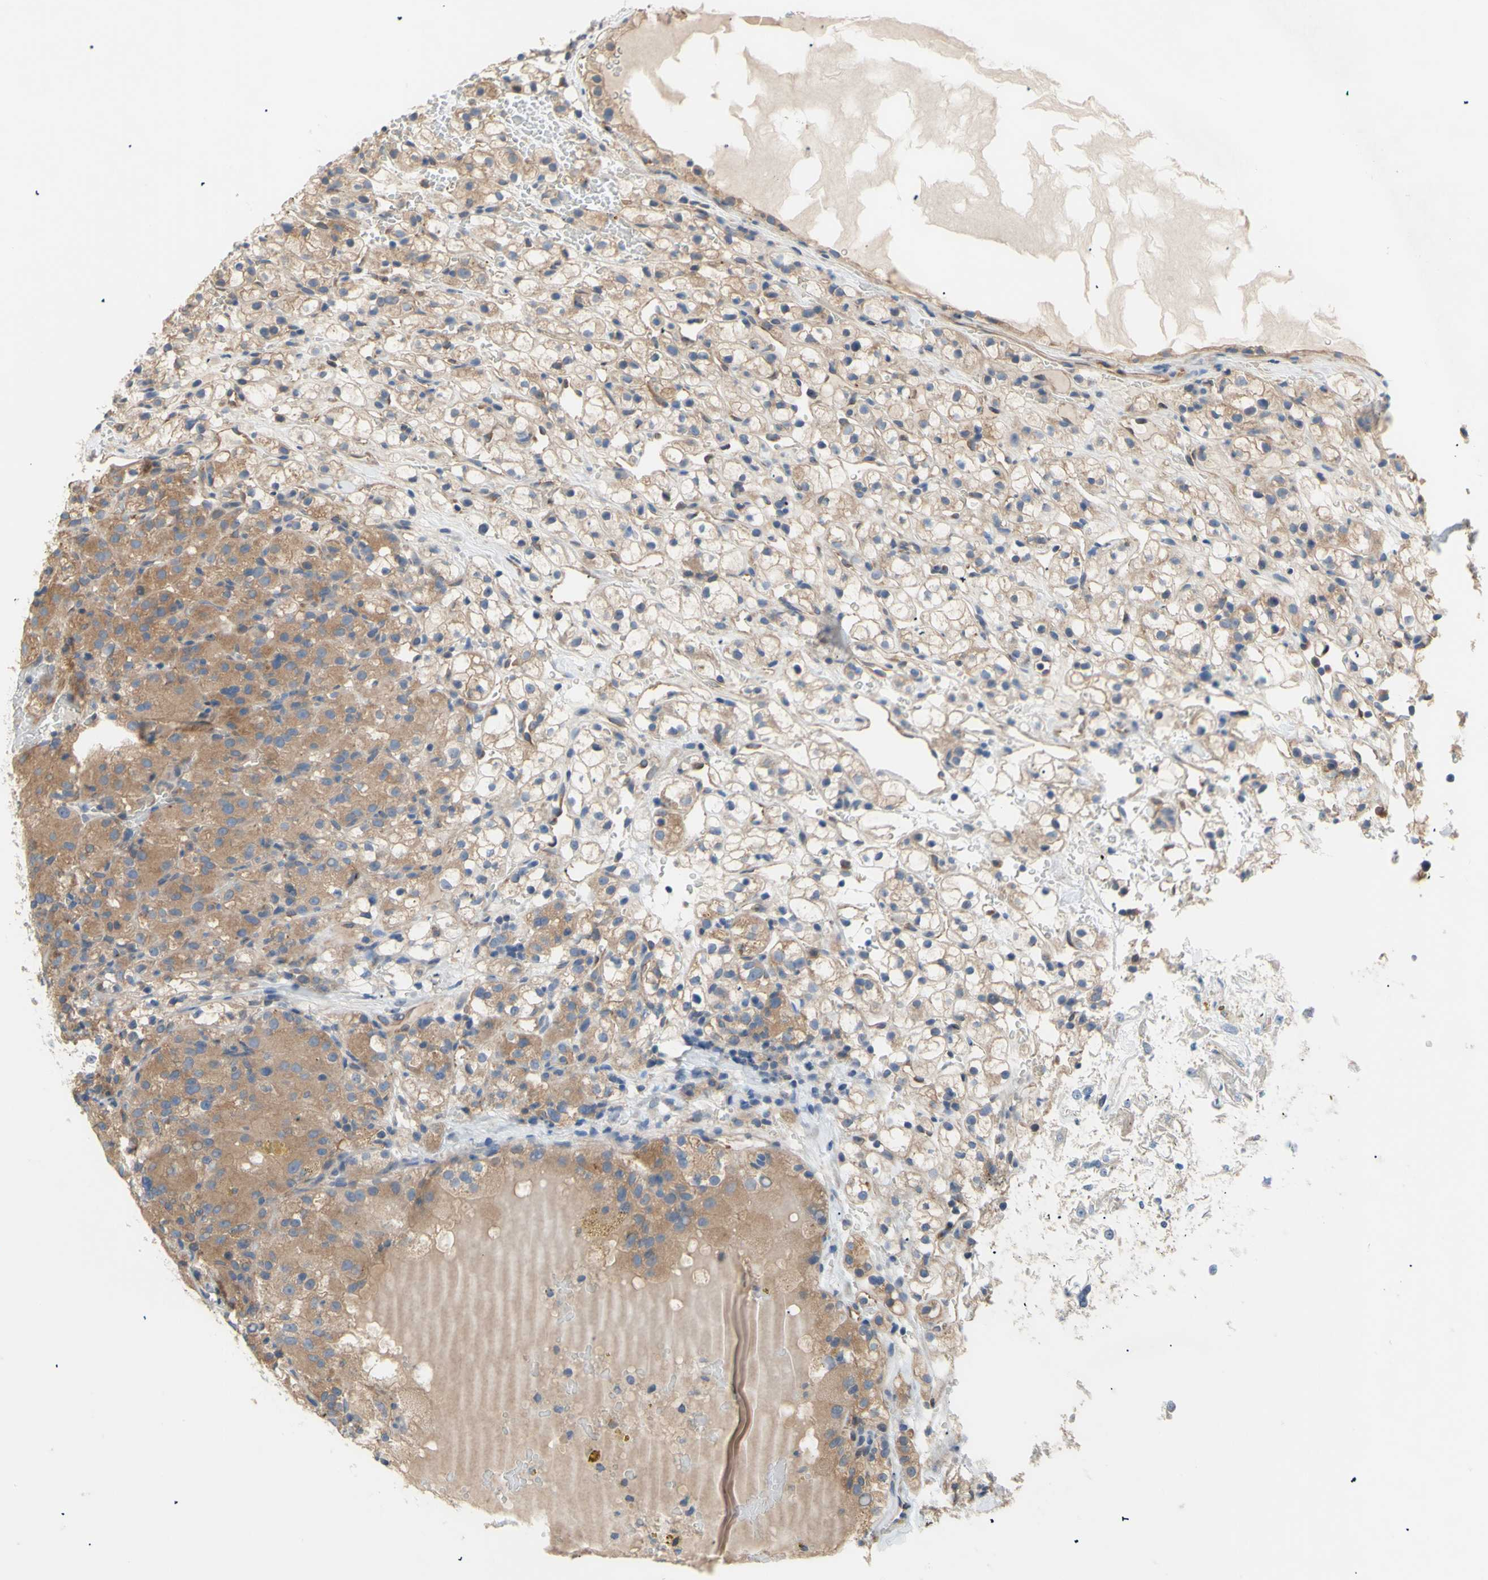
{"staining": {"intensity": "moderate", "quantity": ">75%", "location": "cytoplasmic/membranous"}, "tissue": "renal cancer", "cell_type": "Tumor cells", "image_type": "cancer", "snomed": [{"axis": "morphology", "description": "Adenocarcinoma, NOS"}, {"axis": "topography", "description": "Kidney"}], "caption": "About >75% of tumor cells in renal cancer exhibit moderate cytoplasmic/membranous protein expression as visualized by brown immunohistochemical staining.", "gene": "DYNLRB1", "patient": {"sex": "male", "age": 61}}